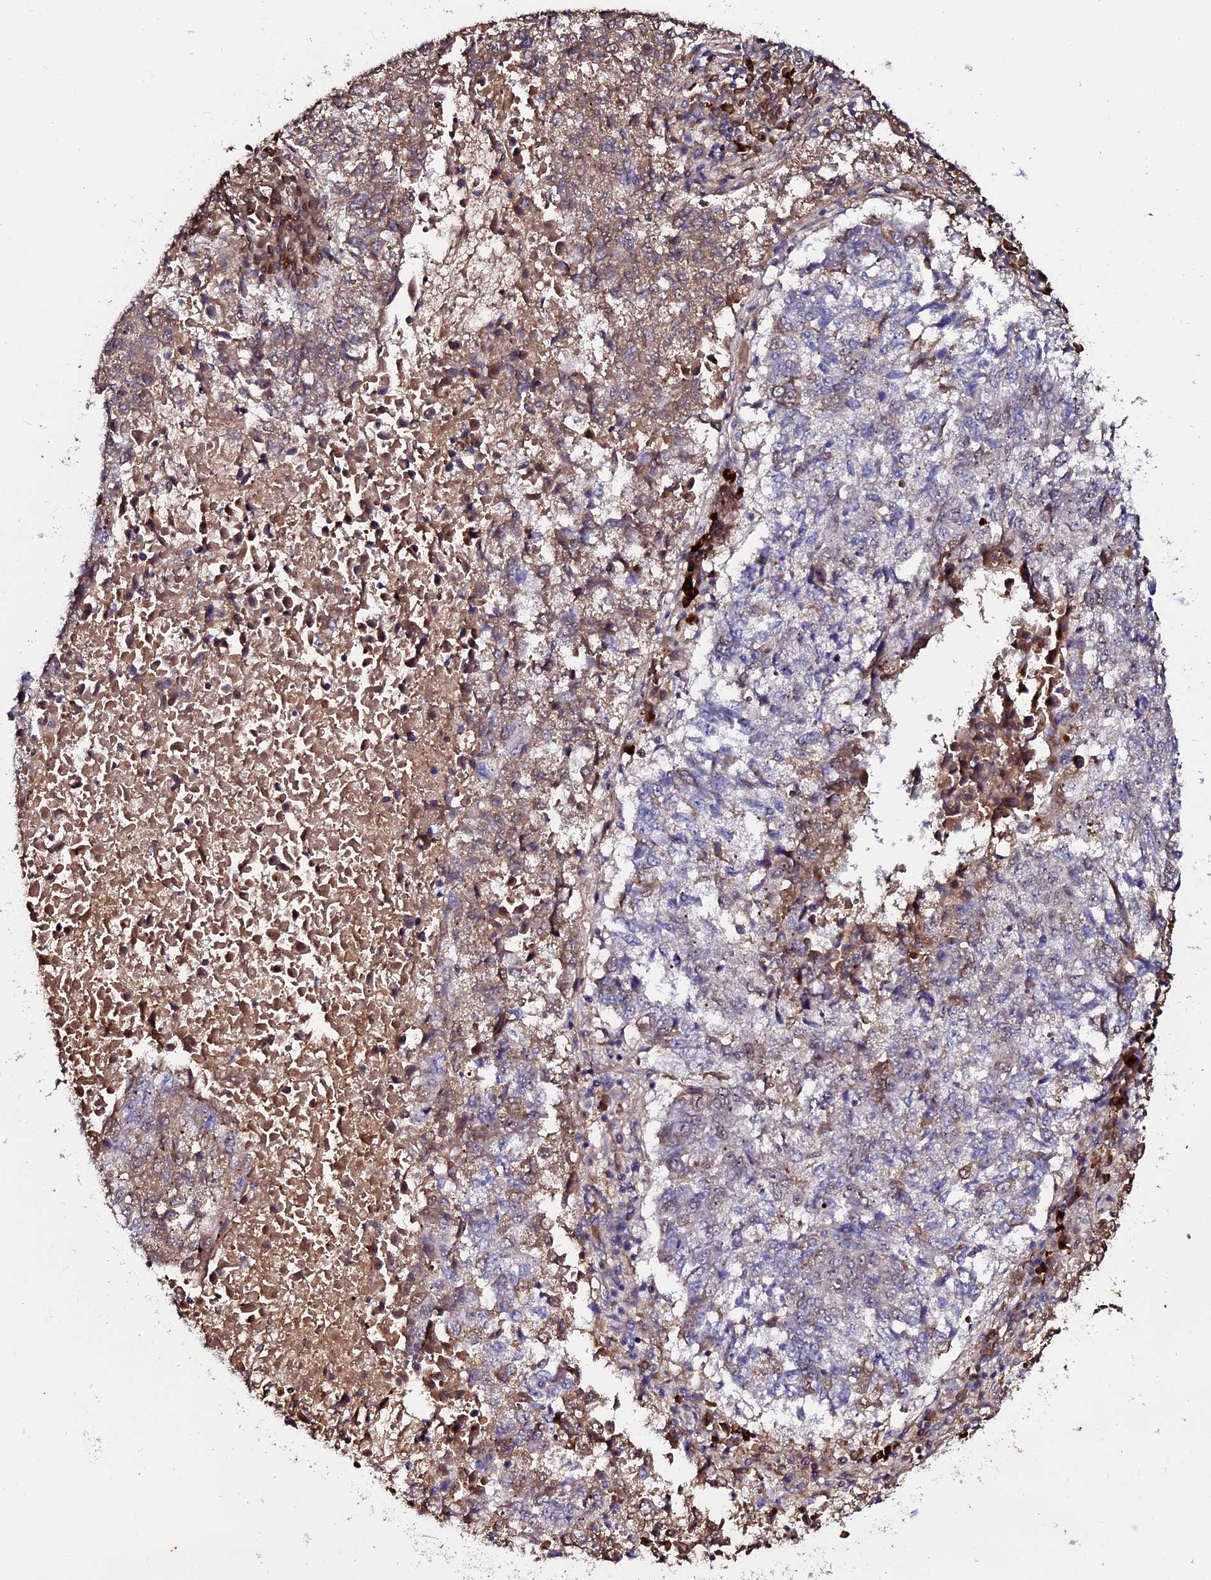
{"staining": {"intensity": "weak", "quantity": "25%-75%", "location": "cytoplasmic/membranous"}, "tissue": "lung cancer", "cell_type": "Tumor cells", "image_type": "cancer", "snomed": [{"axis": "morphology", "description": "Squamous cell carcinoma, NOS"}, {"axis": "topography", "description": "Lung"}], "caption": "Lung squamous cell carcinoma stained with DAB immunohistochemistry demonstrates low levels of weak cytoplasmic/membranous expression in approximately 25%-75% of tumor cells. (DAB IHC, brown staining for protein, blue staining for nuclei).", "gene": "LYG2", "patient": {"sex": "male", "age": 73}}